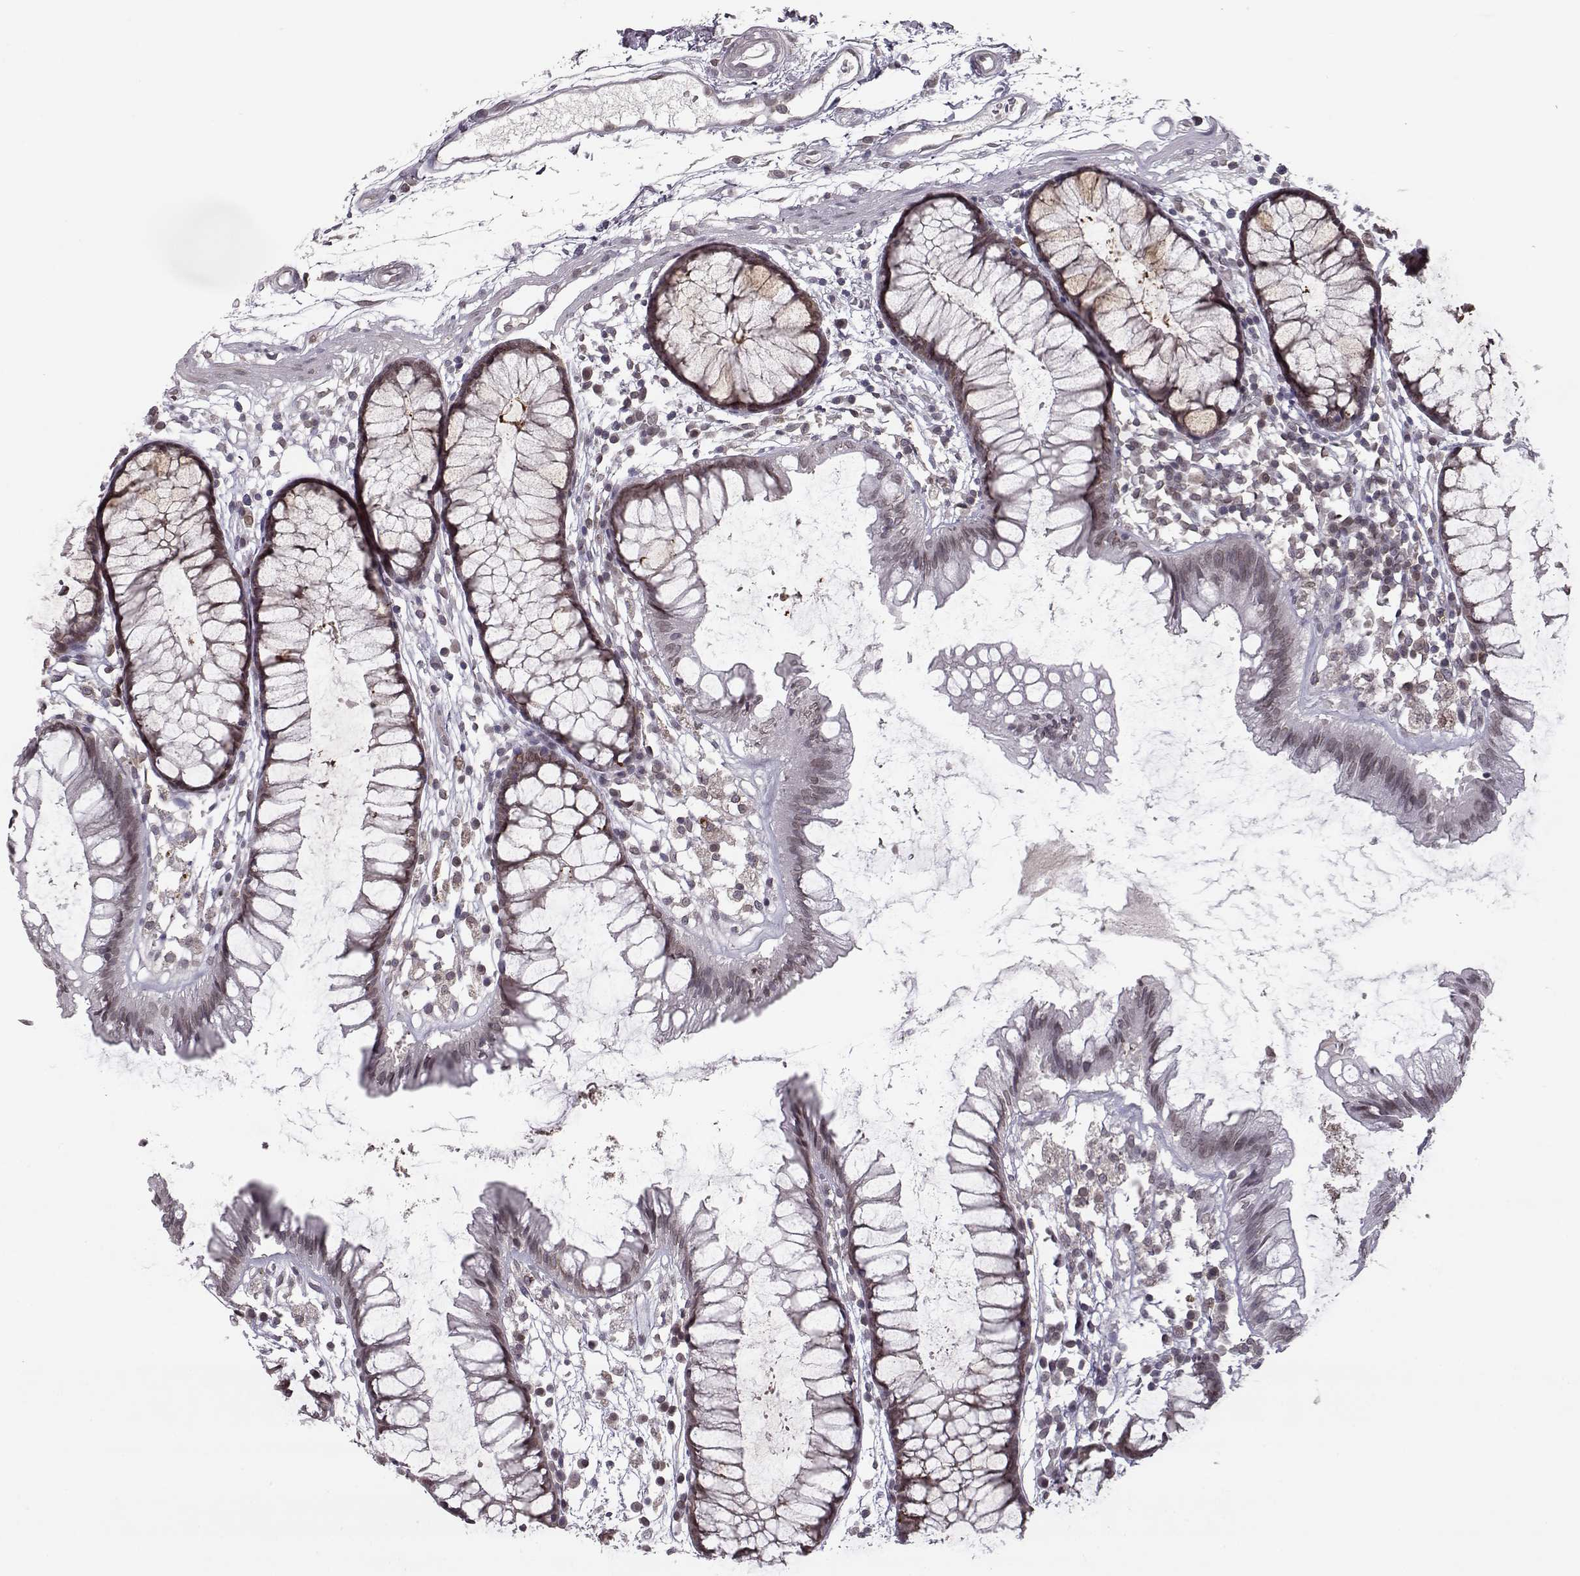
{"staining": {"intensity": "negative", "quantity": "none", "location": "none"}, "tissue": "colon", "cell_type": "Endothelial cells", "image_type": "normal", "snomed": [{"axis": "morphology", "description": "Normal tissue, NOS"}, {"axis": "morphology", "description": "Adenocarcinoma, NOS"}, {"axis": "topography", "description": "Colon"}], "caption": "Protein analysis of benign colon reveals no significant staining in endothelial cells.", "gene": "NUP37", "patient": {"sex": "male", "age": 65}}